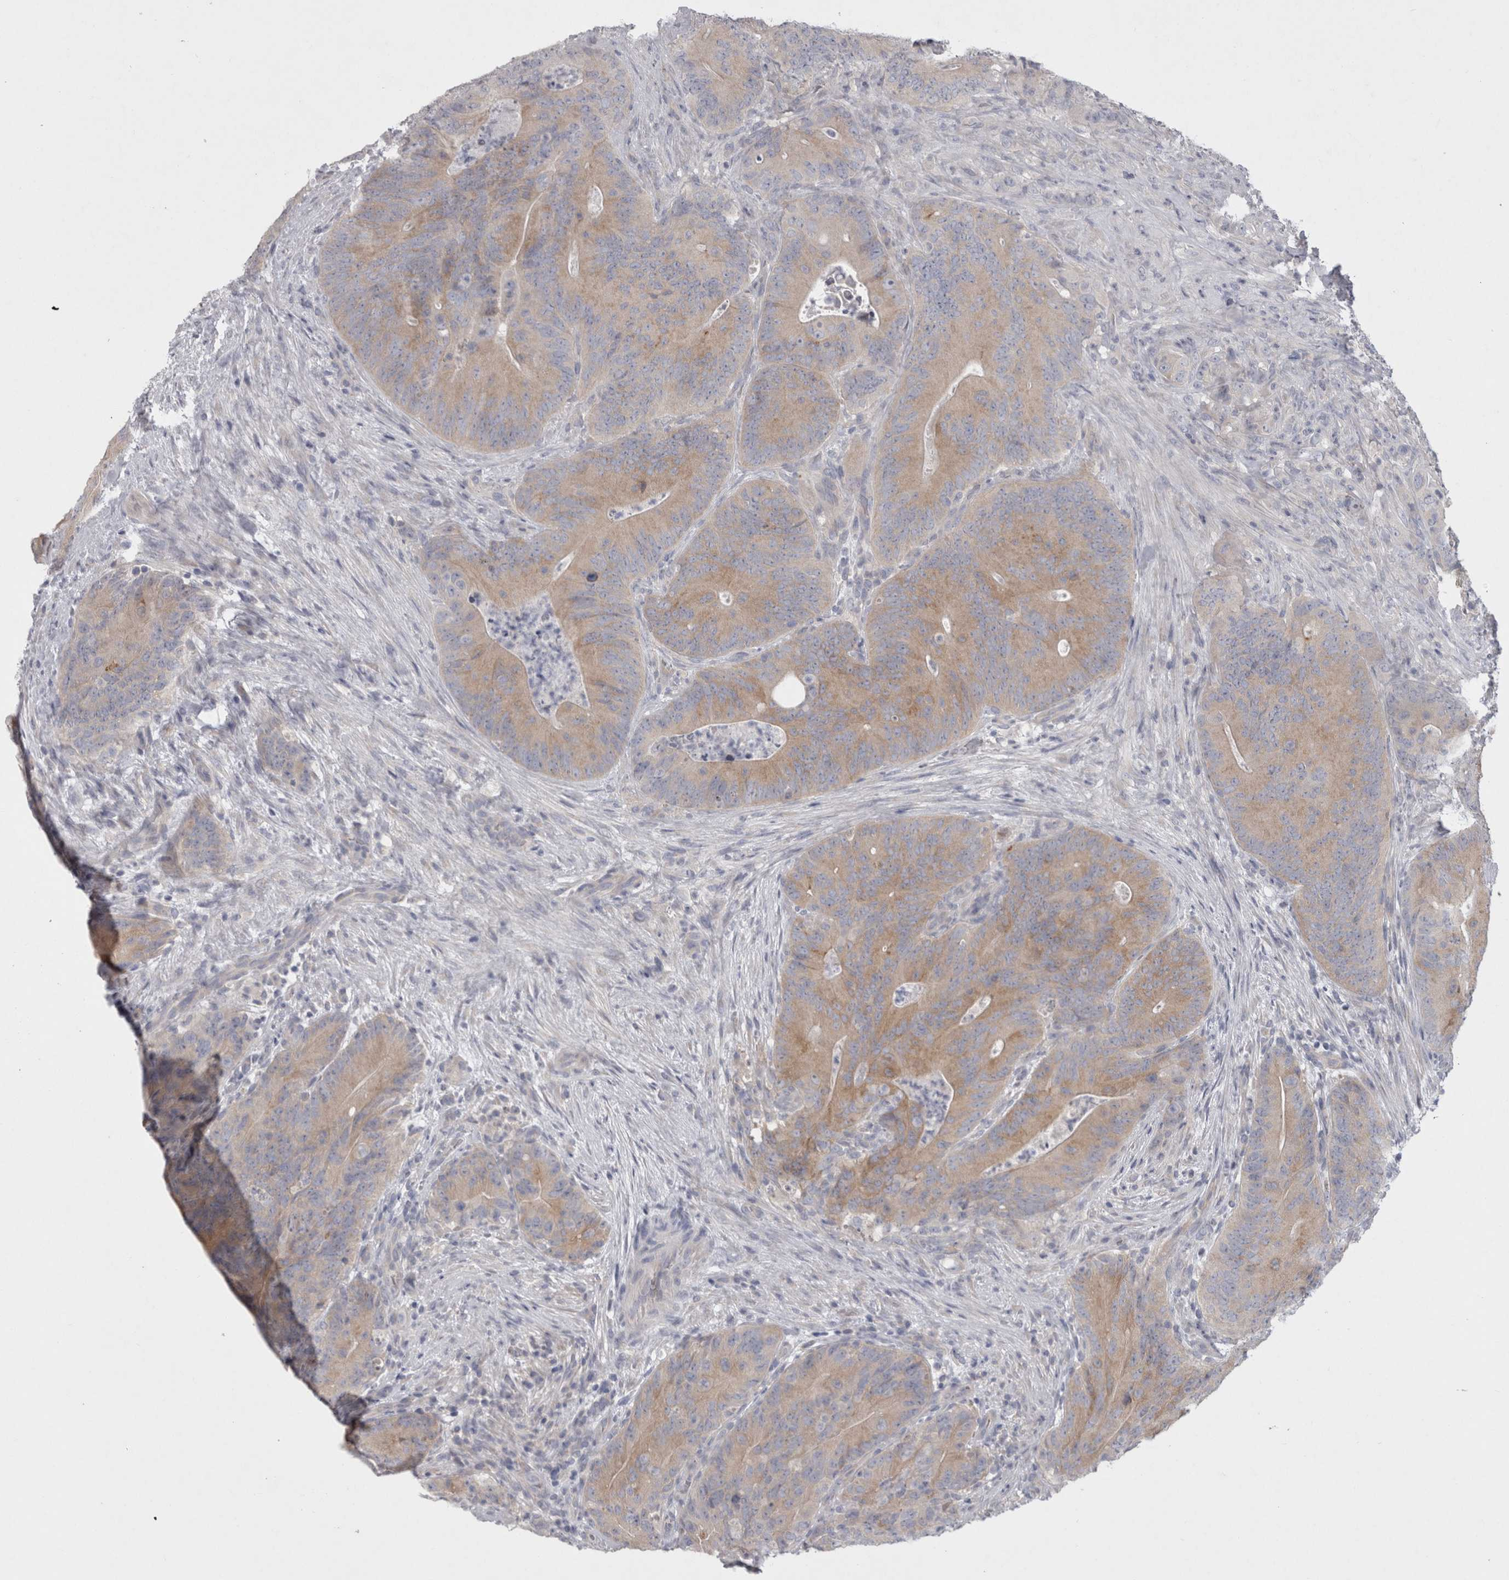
{"staining": {"intensity": "weak", "quantity": ">75%", "location": "cytoplasmic/membranous"}, "tissue": "colorectal cancer", "cell_type": "Tumor cells", "image_type": "cancer", "snomed": [{"axis": "morphology", "description": "Normal tissue, NOS"}, {"axis": "topography", "description": "Colon"}], "caption": "A histopathology image of human colorectal cancer stained for a protein displays weak cytoplasmic/membranous brown staining in tumor cells.", "gene": "LRRC40", "patient": {"sex": "female", "age": 82}}